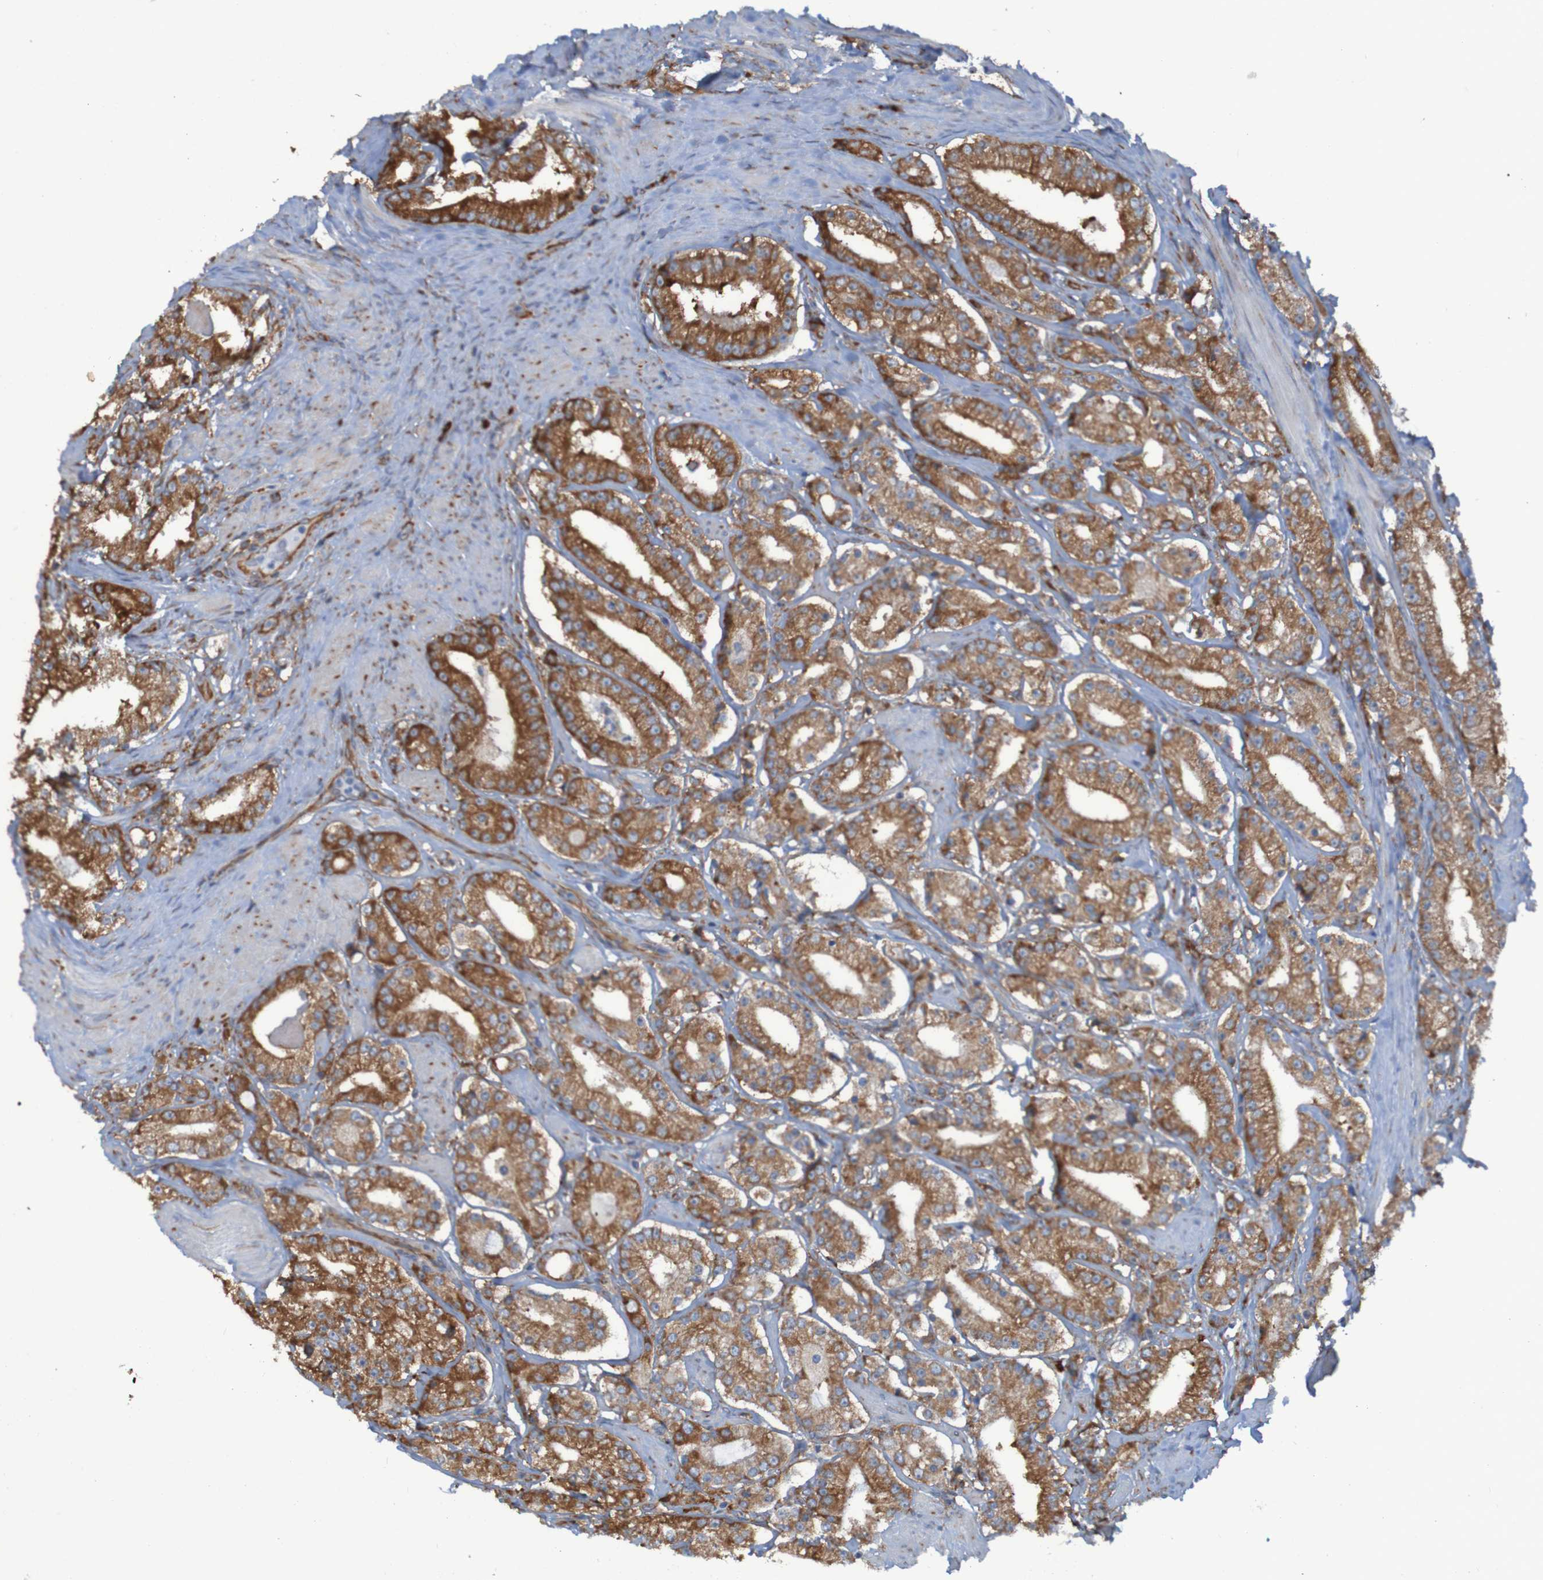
{"staining": {"intensity": "strong", "quantity": ">75%", "location": "cytoplasmic/membranous"}, "tissue": "prostate cancer", "cell_type": "Tumor cells", "image_type": "cancer", "snomed": [{"axis": "morphology", "description": "Adenocarcinoma, Low grade"}, {"axis": "topography", "description": "Prostate"}], "caption": "Protein staining shows strong cytoplasmic/membranous staining in about >75% of tumor cells in low-grade adenocarcinoma (prostate).", "gene": "RPL10", "patient": {"sex": "male", "age": 63}}